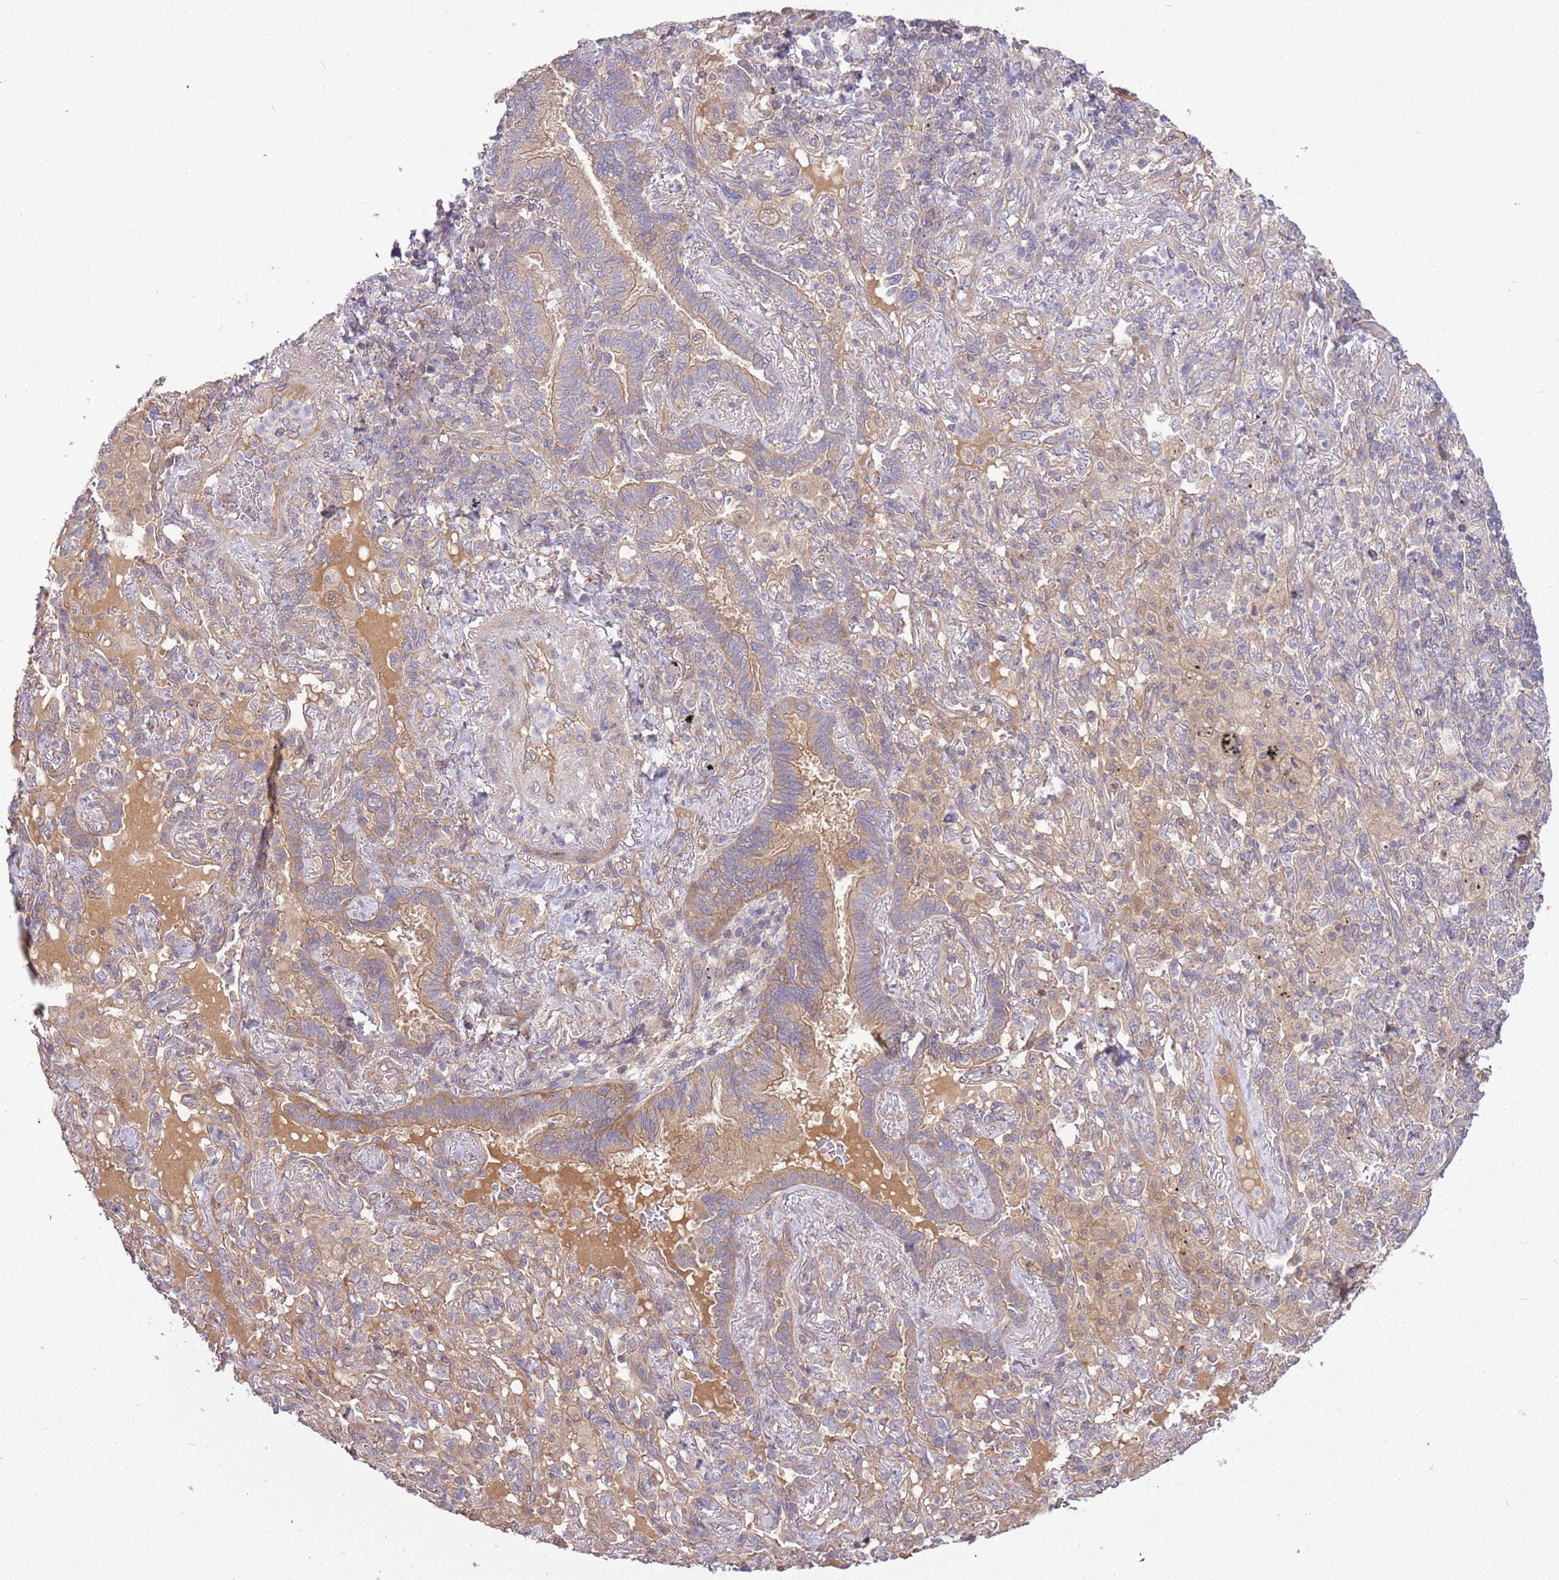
{"staining": {"intensity": "weak", "quantity": "25%-75%", "location": "cytoplasmic/membranous"}, "tissue": "lung cancer", "cell_type": "Tumor cells", "image_type": "cancer", "snomed": [{"axis": "morphology", "description": "Squamous cell carcinoma, NOS"}, {"axis": "topography", "description": "Lung"}], "caption": "Protein staining of lung squamous cell carcinoma tissue displays weak cytoplasmic/membranous expression in about 25%-75% of tumor cells.", "gene": "GNL1", "patient": {"sex": "female", "age": 70}}